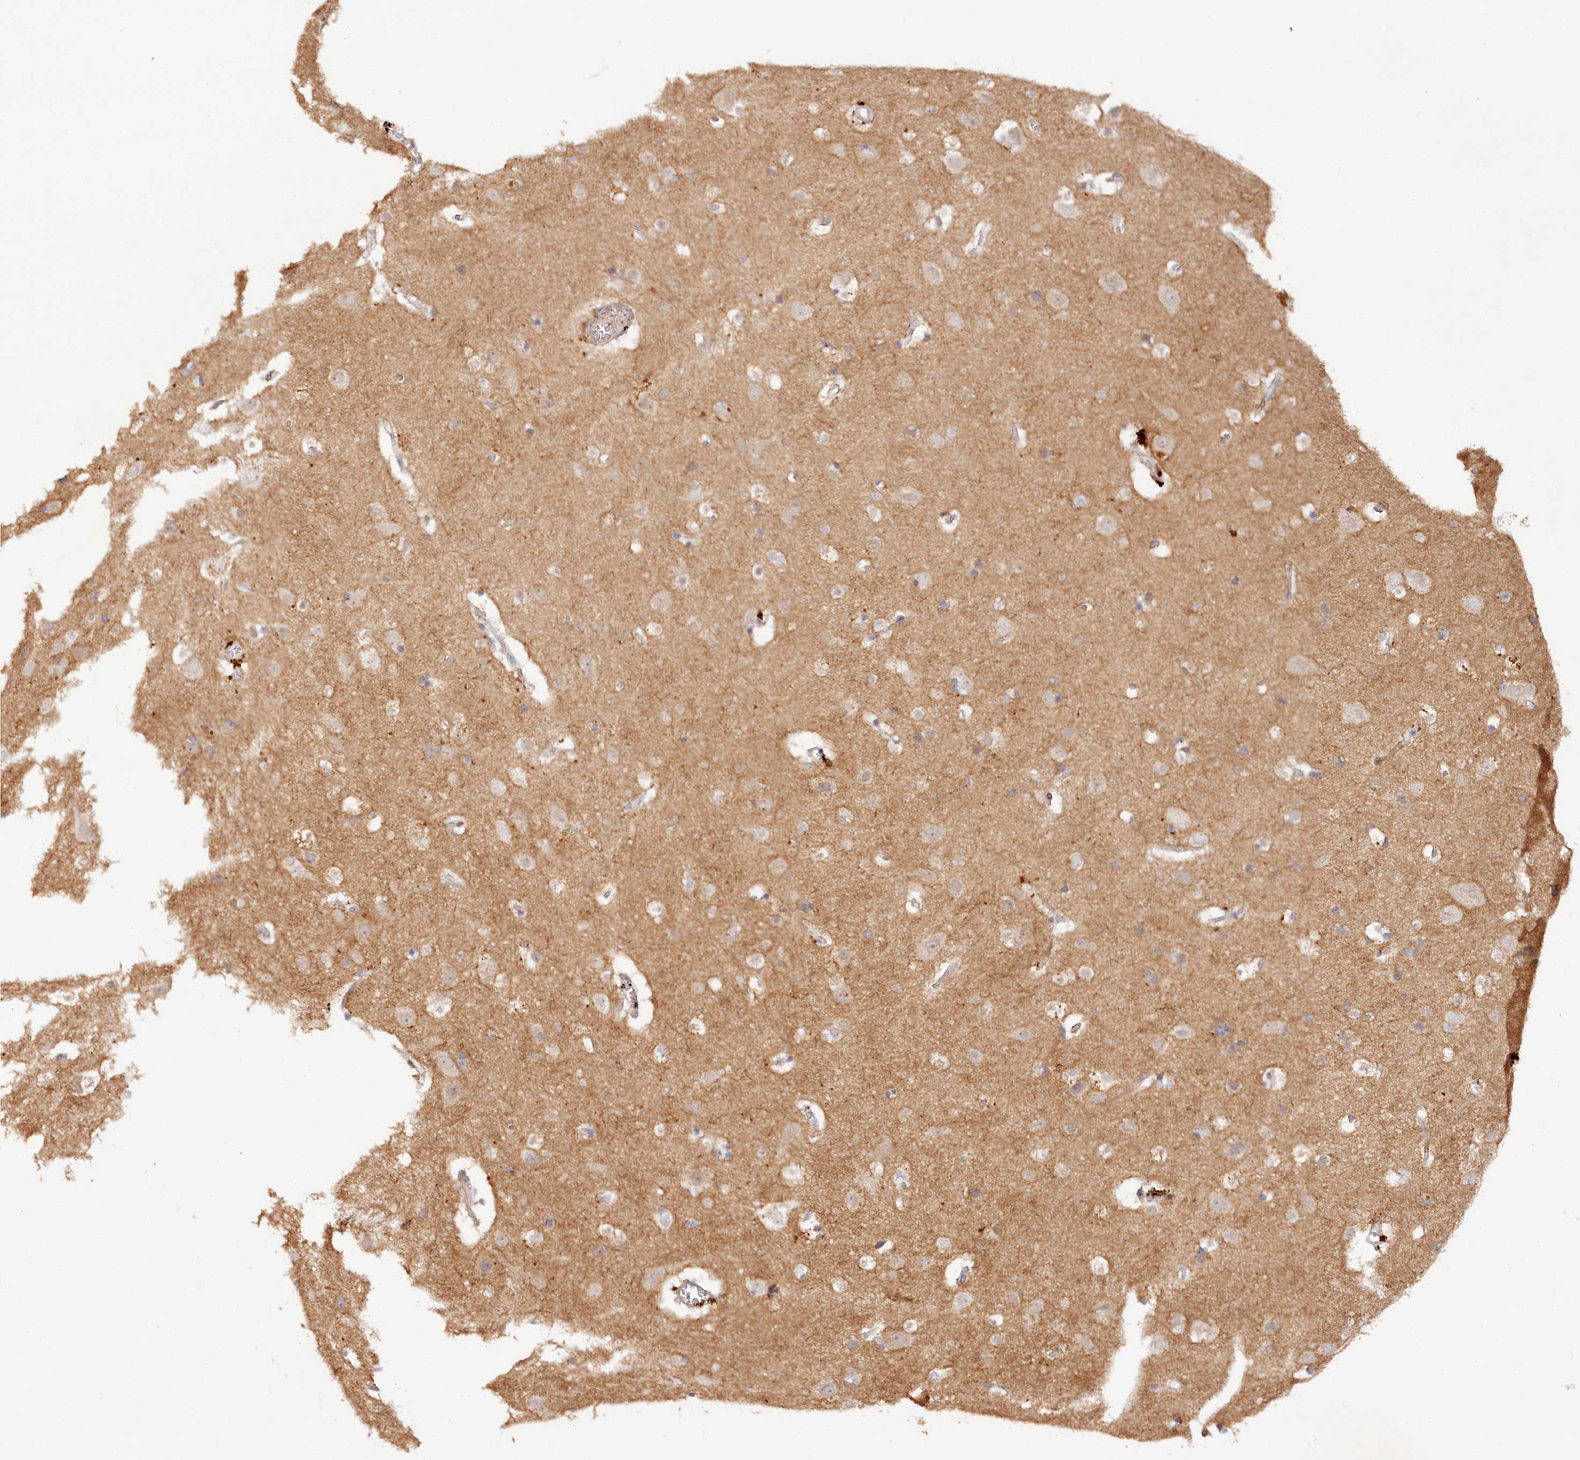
{"staining": {"intensity": "weak", "quantity": ">75%", "location": "cytoplasmic/membranous"}, "tissue": "cerebral cortex", "cell_type": "Endothelial cells", "image_type": "normal", "snomed": [{"axis": "morphology", "description": "Normal tissue, NOS"}, {"axis": "topography", "description": "Cerebral cortex"}], "caption": "Immunohistochemistry of normal human cerebral cortex demonstrates low levels of weak cytoplasmic/membranous staining in approximately >75% of endothelial cells. Ihc stains the protein of interest in brown and the nuclei are stained blue.", "gene": "IRAK1BP1", "patient": {"sex": "male", "age": 54}}